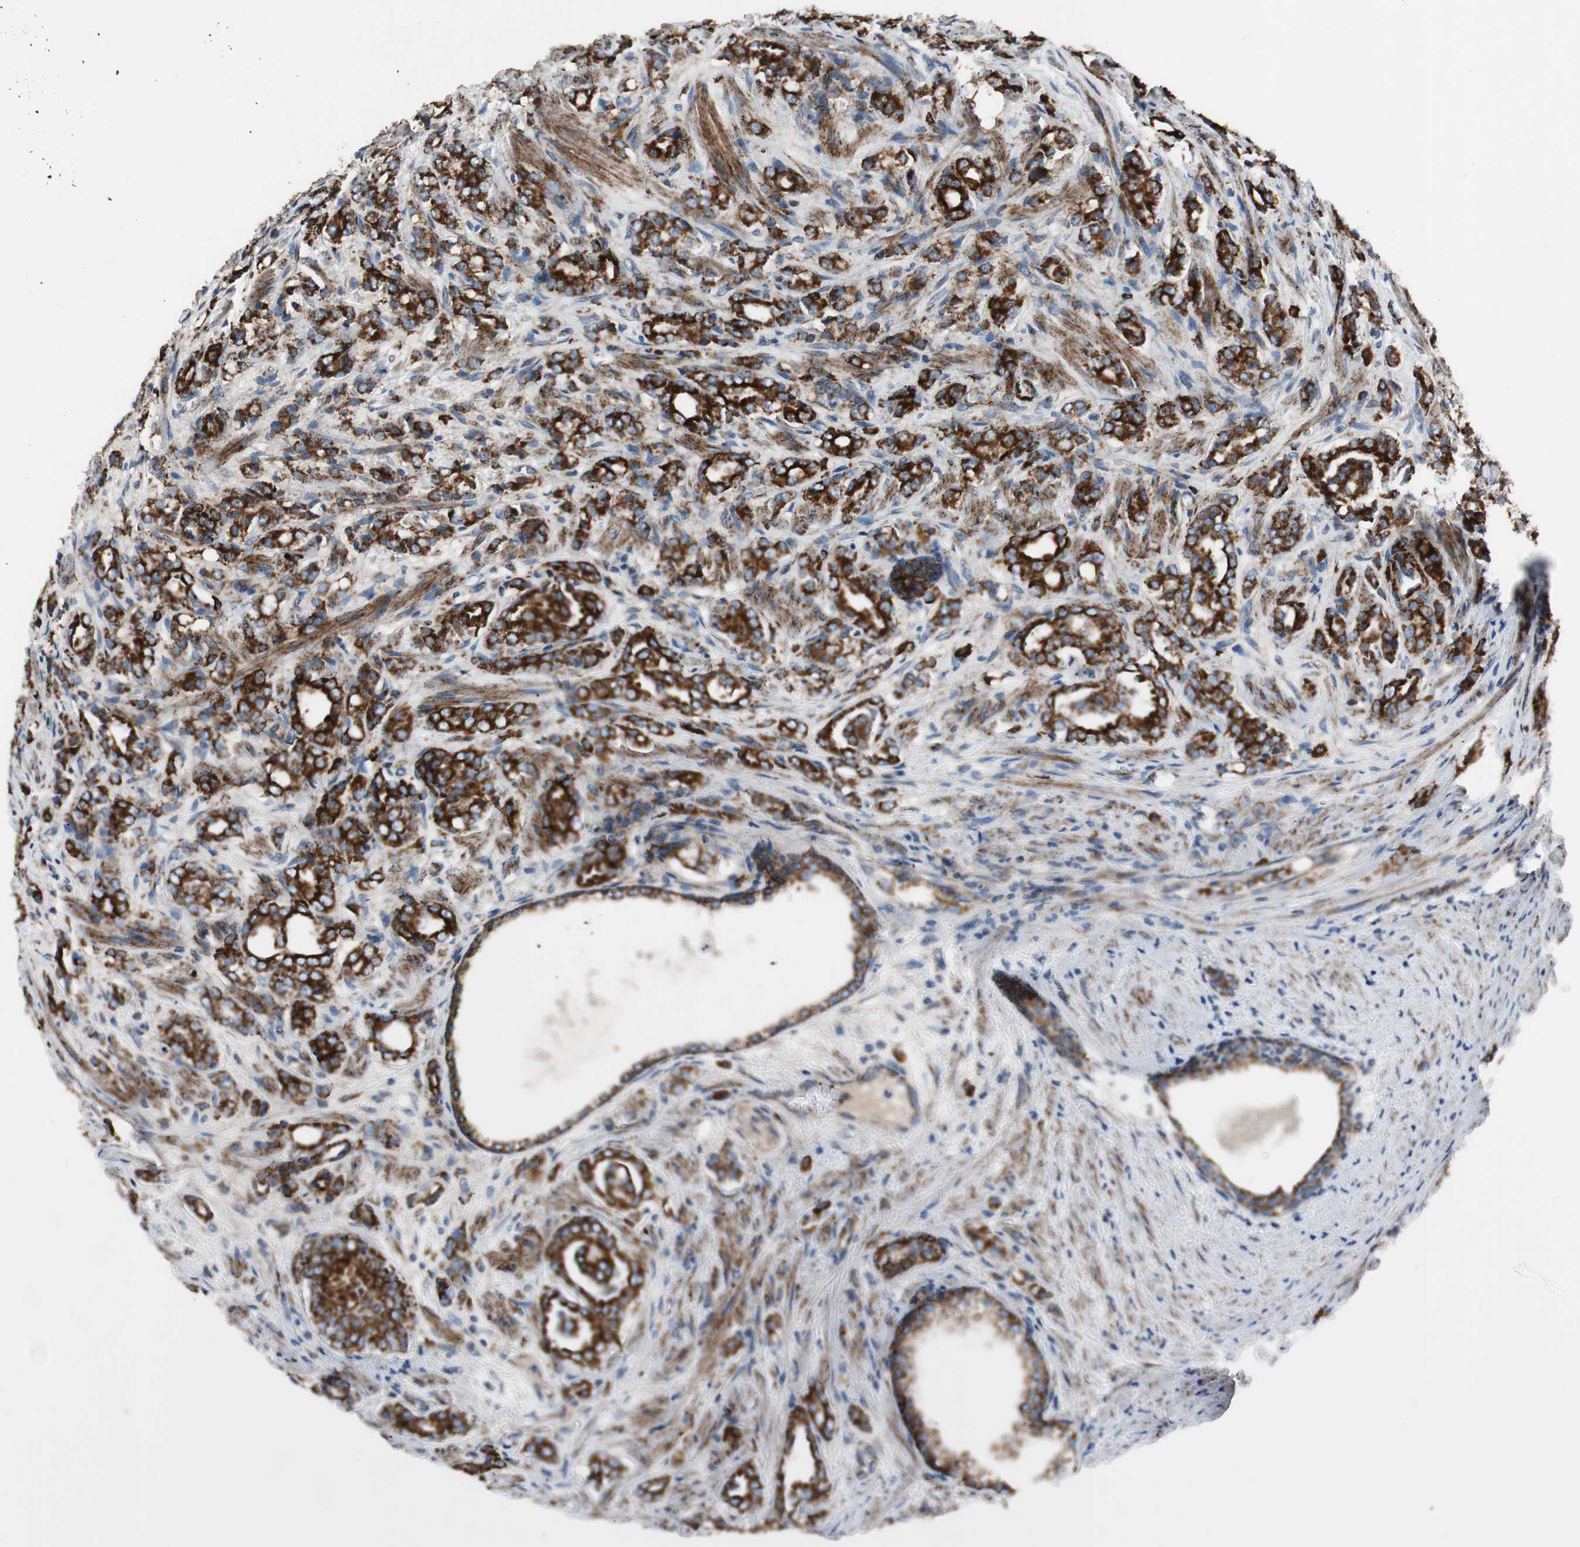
{"staining": {"intensity": "strong", "quantity": ">75%", "location": "cytoplasmic/membranous"}, "tissue": "prostate cancer", "cell_type": "Tumor cells", "image_type": "cancer", "snomed": [{"axis": "morphology", "description": "Adenocarcinoma, High grade"}, {"axis": "topography", "description": "Prostate"}], "caption": "A brown stain labels strong cytoplasmic/membranous staining of a protein in high-grade adenocarcinoma (prostate) tumor cells.", "gene": "AKAP1", "patient": {"sex": "male", "age": 64}}